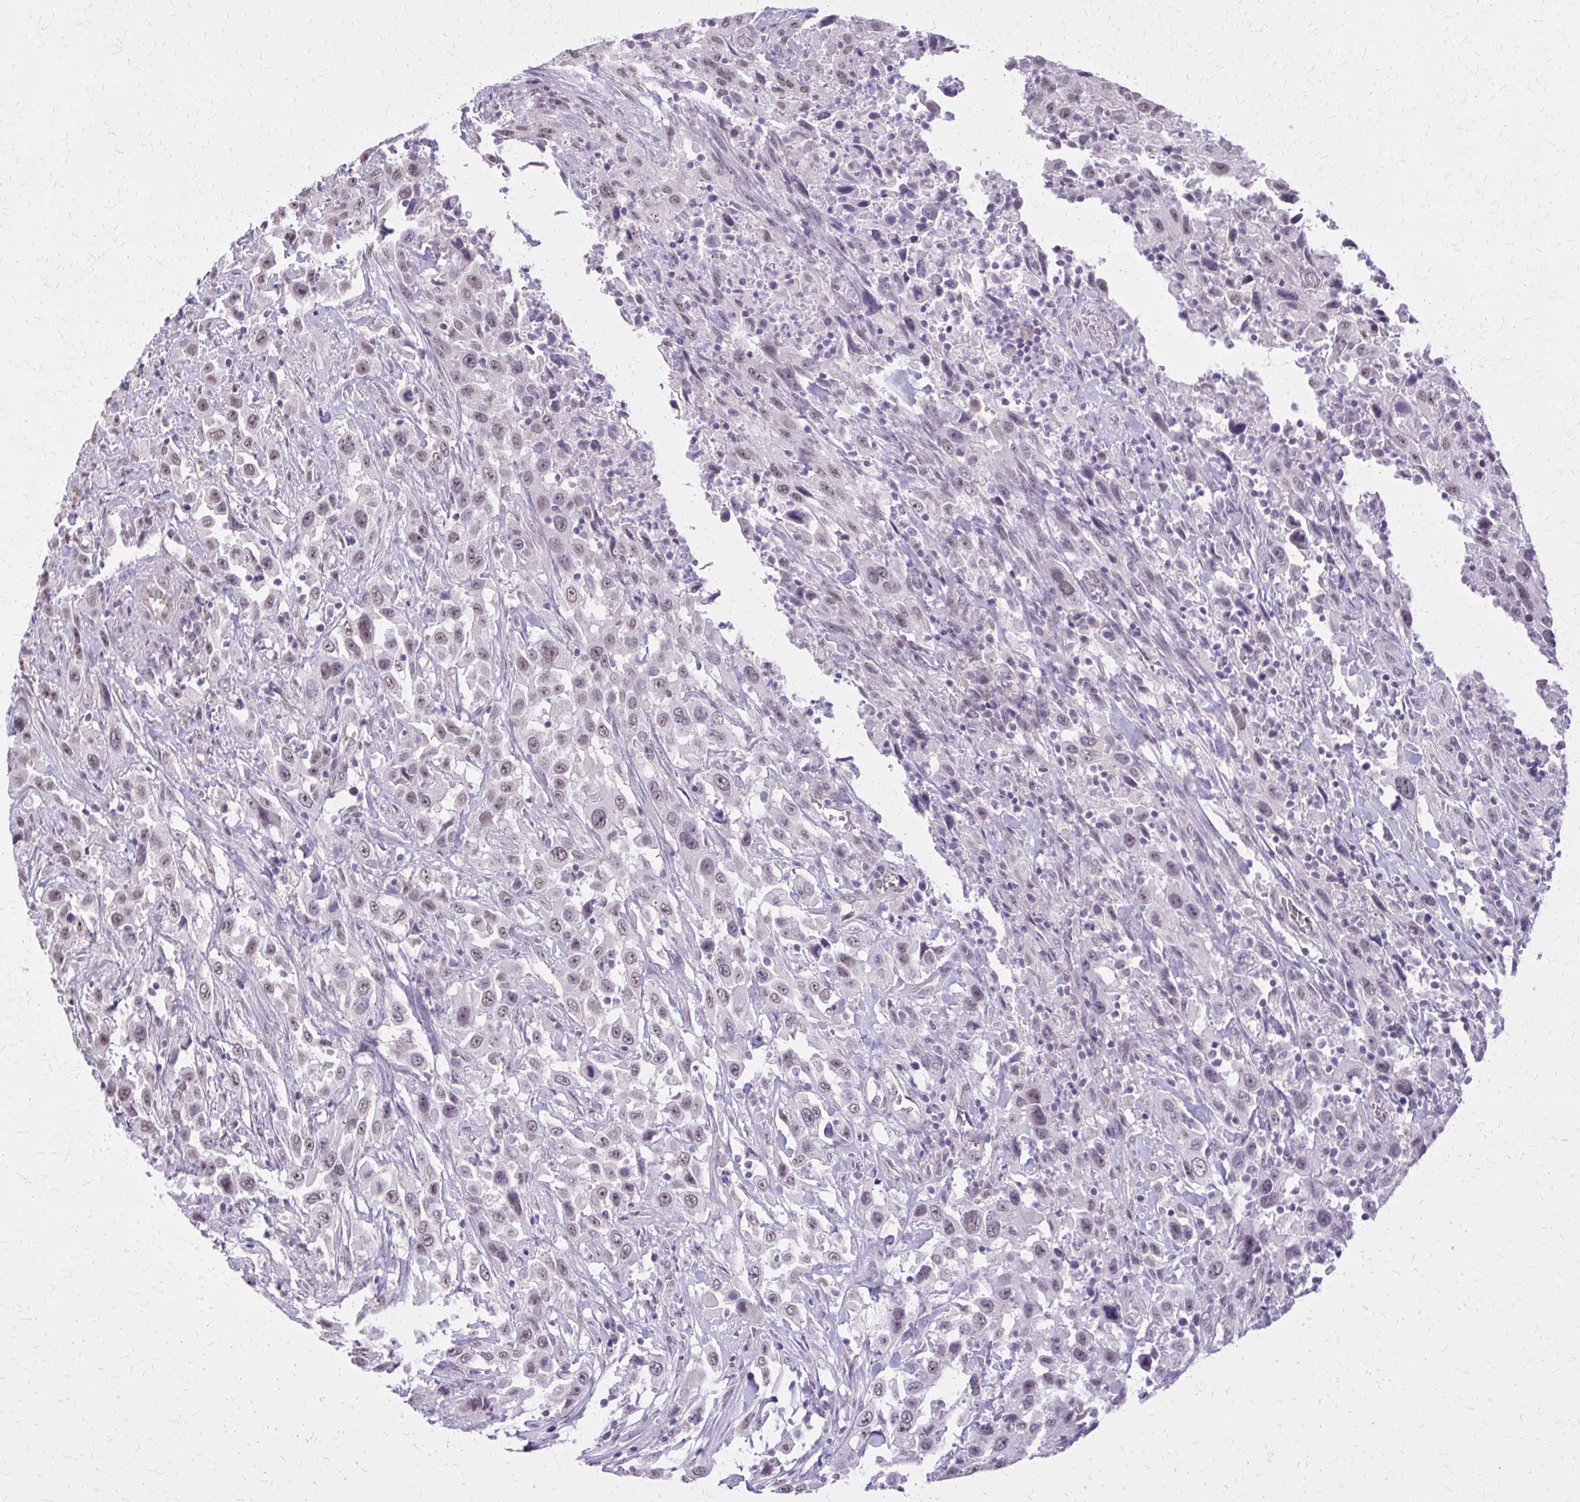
{"staining": {"intensity": "weak", "quantity": "<25%", "location": "nuclear"}, "tissue": "urothelial cancer", "cell_type": "Tumor cells", "image_type": "cancer", "snomed": [{"axis": "morphology", "description": "Urothelial carcinoma, High grade"}, {"axis": "topography", "description": "Urinary bladder"}], "caption": "The immunohistochemistry histopathology image has no significant expression in tumor cells of urothelial carcinoma (high-grade) tissue. (DAB (3,3'-diaminobenzidine) immunohistochemistry, high magnification).", "gene": "PLCB1", "patient": {"sex": "male", "age": 61}}